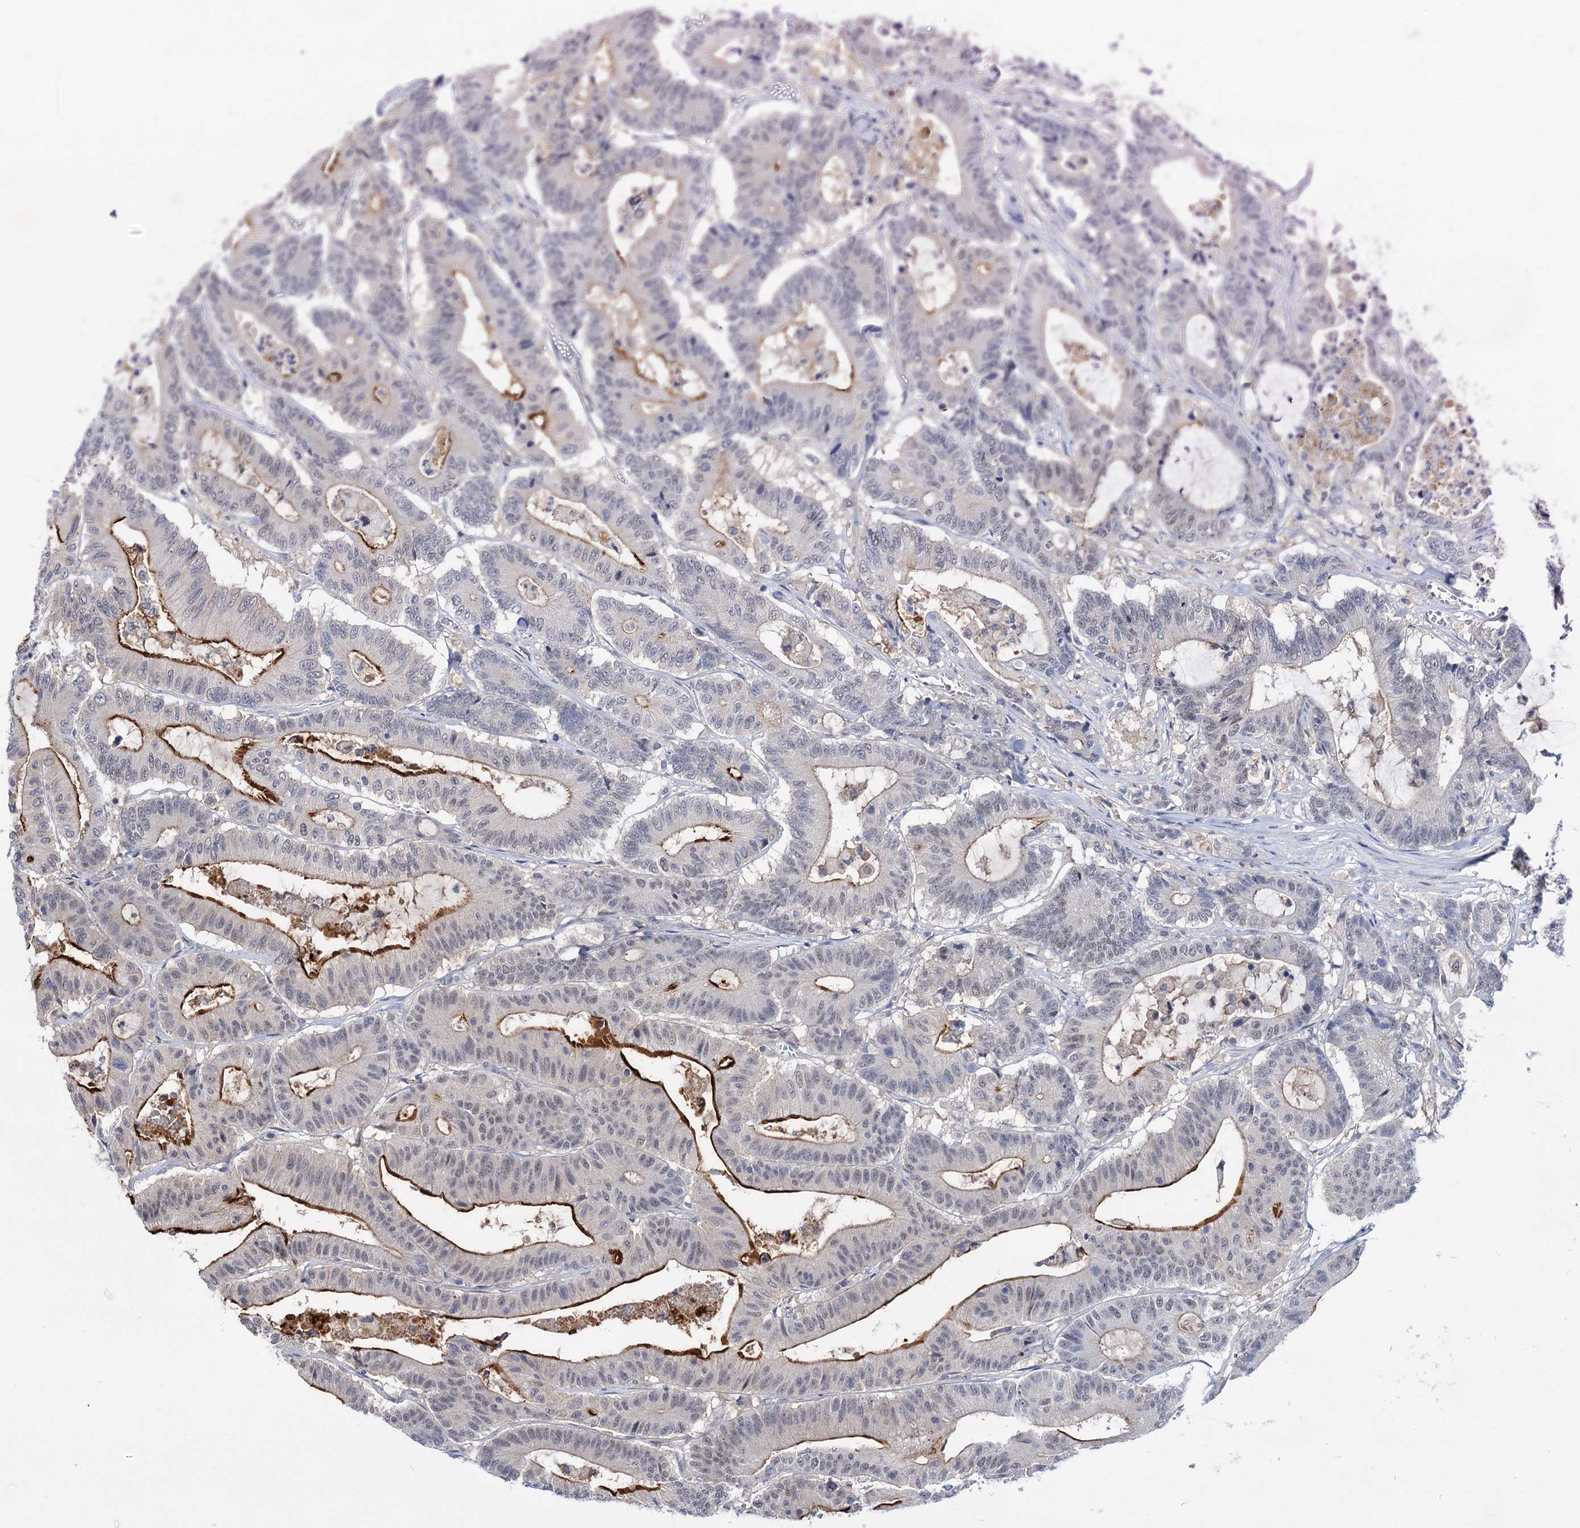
{"staining": {"intensity": "strong", "quantity": "<25%", "location": "cytoplasmic/membranous"}, "tissue": "colorectal cancer", "cell_type": "Tumor cells", "image_type": "cancer", "snomed": [{"axis": "morphology", "description": "Adenocarcinoma, NOS"}, {"axis": "topography", "description": "Colon"}], "caption": "This is a histology image of IHC staining of colorectal cancer, which shows strong expression in the cytoplasmic/membranous of tumor cells.", "gene": "NEK10", "patient": {"sex": "female", "age": 84}}